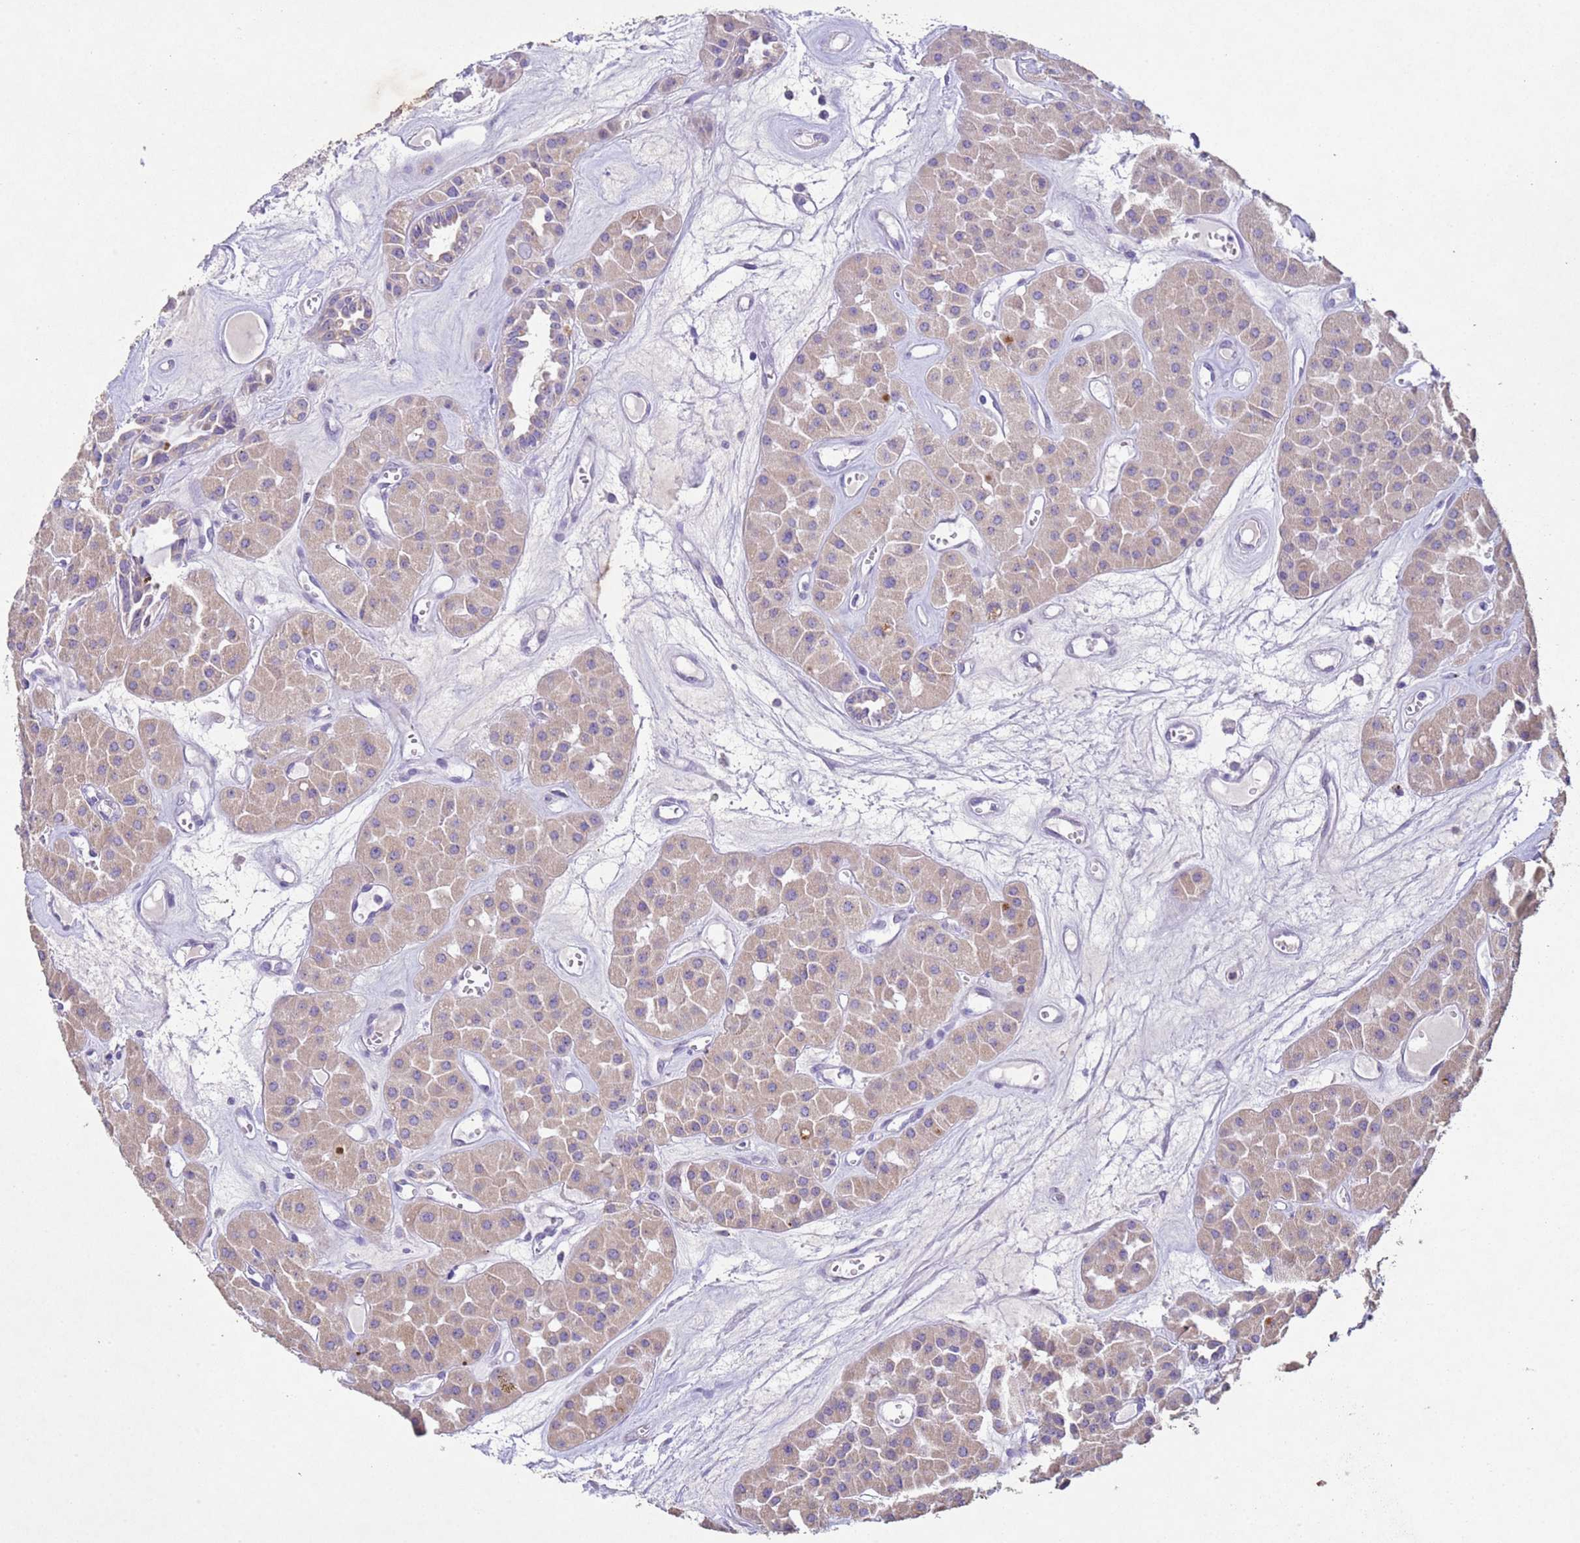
{"staining": {"intensity": "negative", "quantity": "none", "location": "none"}, "tissue": "renal cancer", "cell_type": "Tumor cells", "image_type": "cancer", "snomed": [{"axis": "morphology", "description": "Carcinoma, NOS"}, {"axis": "topography", "description": "Kidney"}], "caption": "Carcinoma (renal) stained for a protein using immunohistochemistry (IHC) displays no expression tumor cells.", "gene": "NLRP11", "patient": {"sex": "female", "age": 75}}